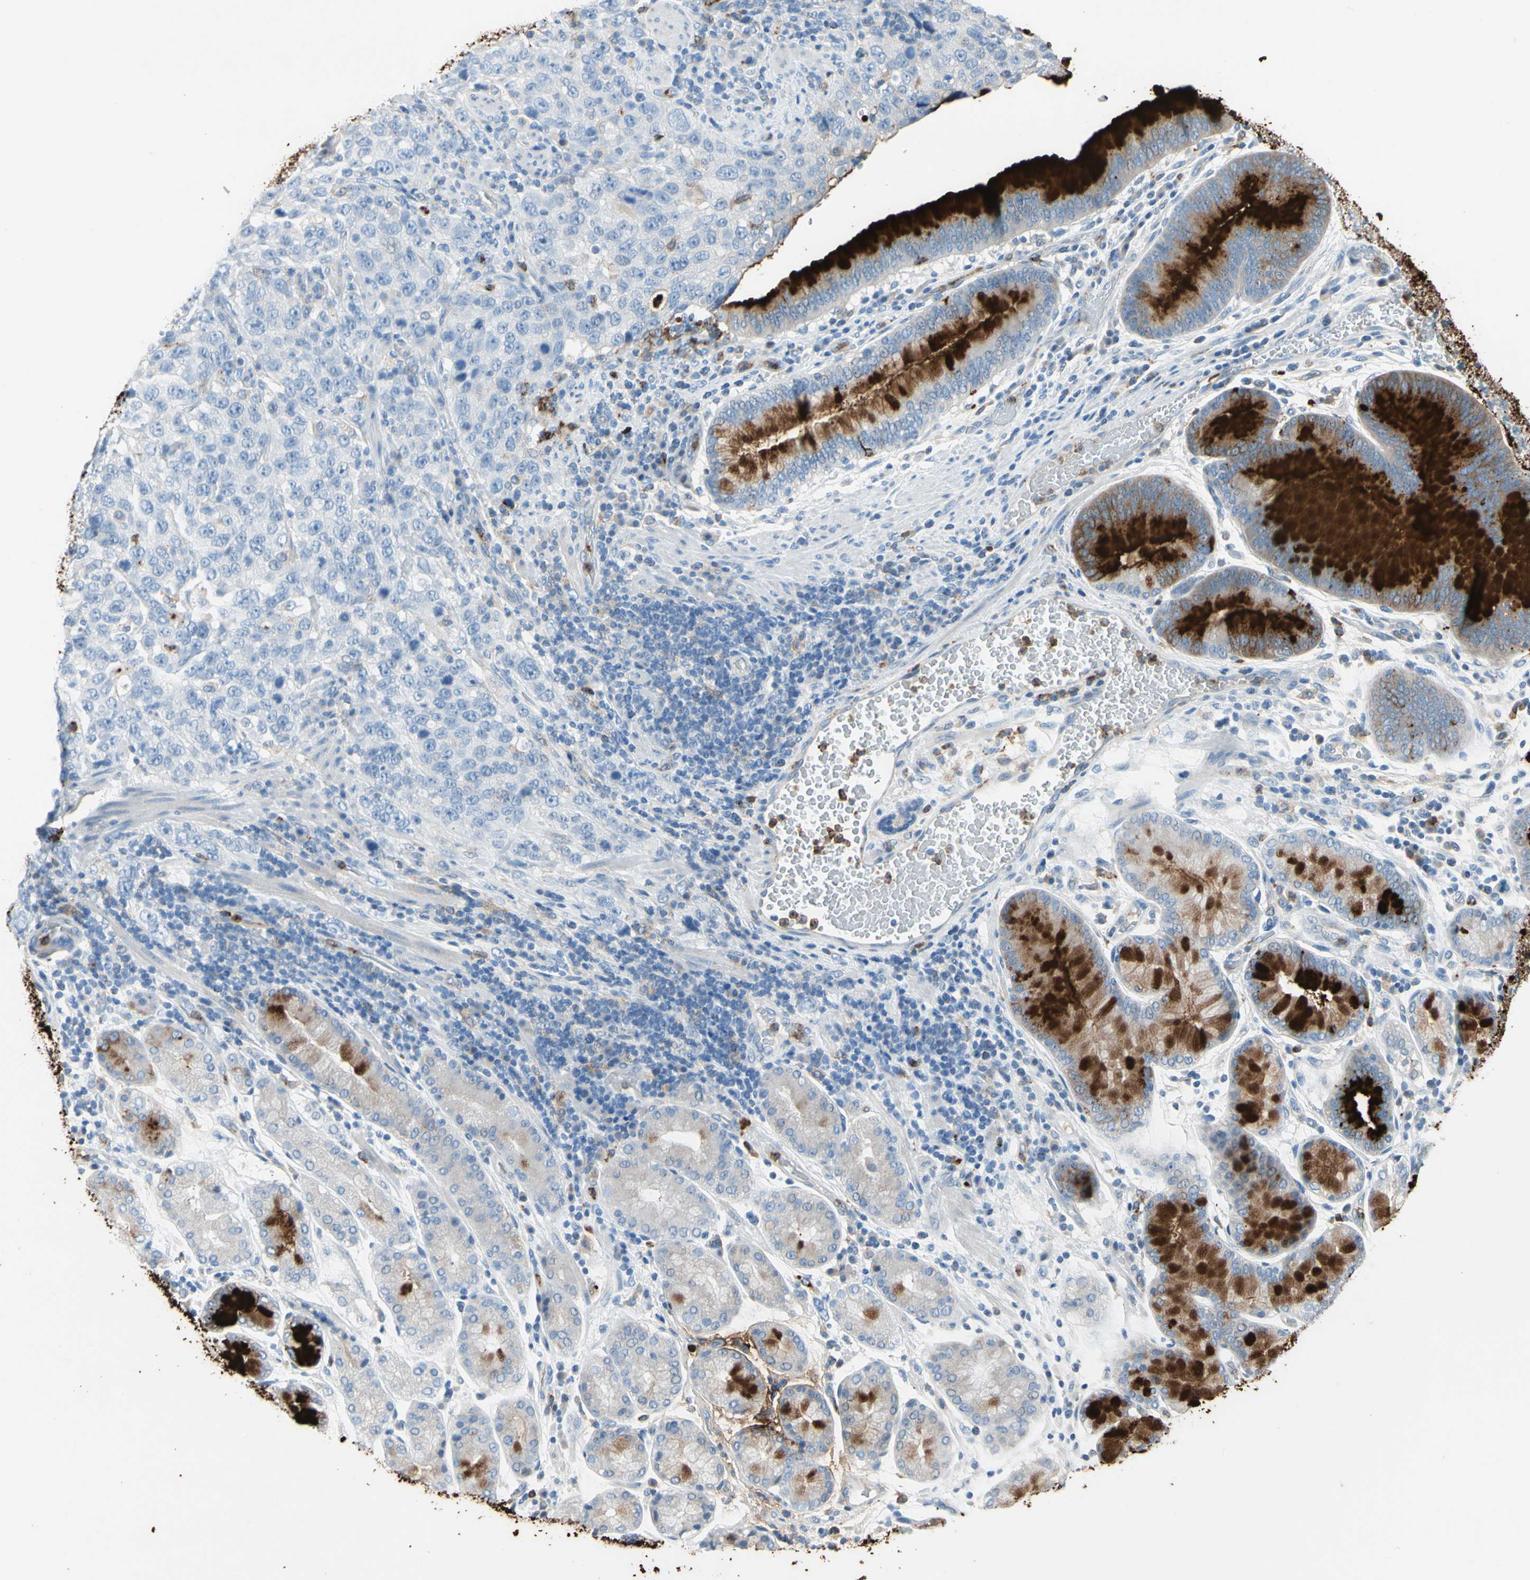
{"staining": {"intensity": "negative", "quantity": "none", "location": "none"}, "tissue": "stomach cancer", "cell_type": "Tumor cells", "image_type": "cancer", "snomed": [{"axis": "morphology", "description": "Normal tissue, NOS"}, {"axis": "morphology", "description": "Adenocarcinoma, NOS"}, {"axis": "topography", "description": "Stomach"}], "caption": "Tumor cells show no significant expression in stomach adenocarcinoma. (DAB (3,3'-diaminobenzidine) IHC, high magnification).", "gene": "CLEC4A", "patient": {"sex": "male", "age": 48}}